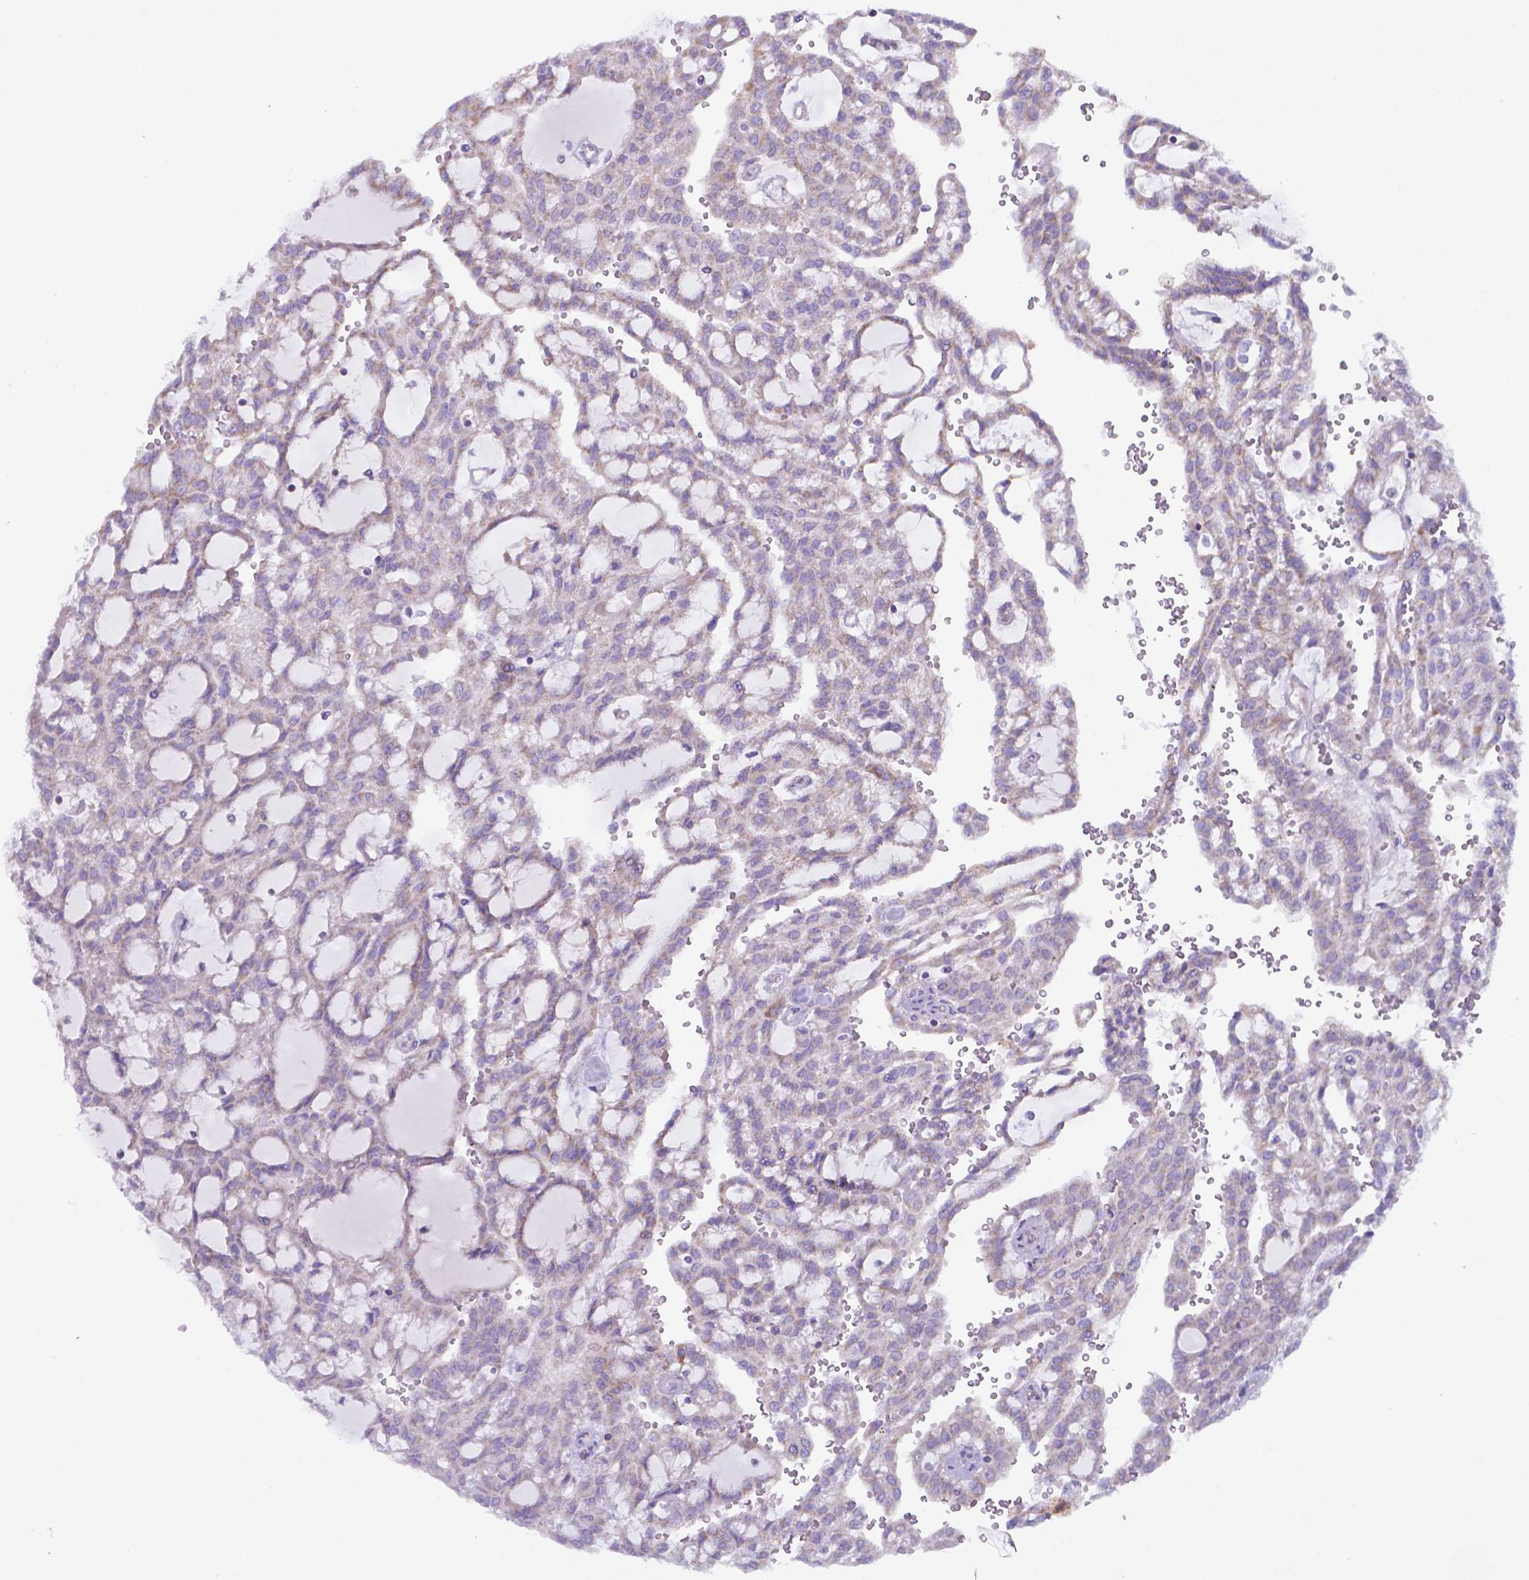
{"staining": {"intensity": "negative", "quantity": "none", "location": "none"}, "tissue": "renal cancer", "cell_type": "Tumor cells", "image_type": "cancer", "snomed": [{"axis": "morphology", "description": "Adenocarcinoma, NOS"}, {"axis": "topography", "description": "Kidney"}], "caption": "Immunohistochemistry histopathology image of neoplastic tissue: adenocarcinoma (renal) stained with DAB reveals no significant protein expression in tumor cells. Brightfield microscopy of immunohistochemistry stained with DAB (3,3'-diaminobenzidine) (brown) and hematoxylin (blue), captured at high magnification.", "gene": "FAM114A1", "patient": {"sex": "male", "age": 63}}